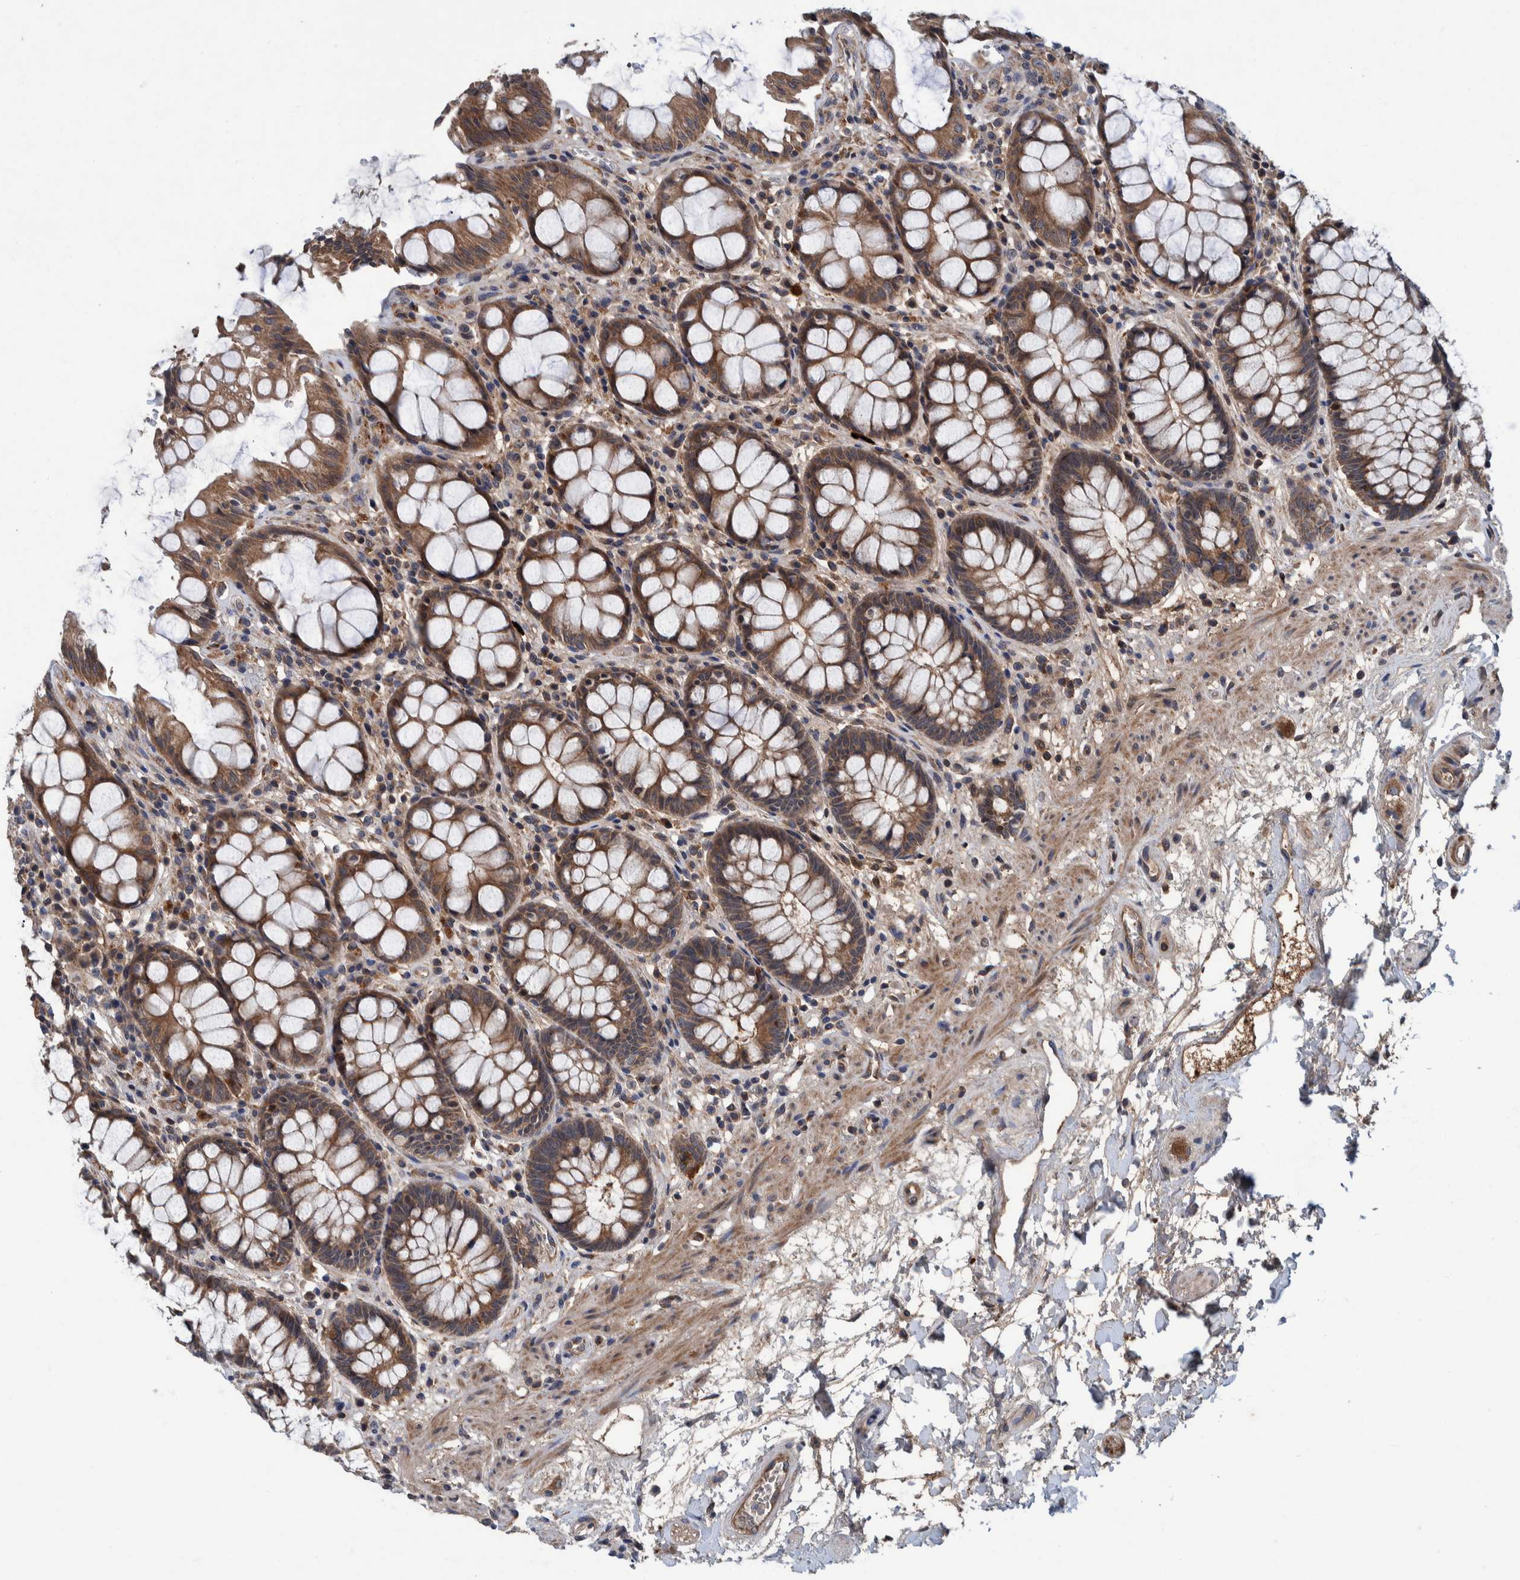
{"staining": {"intensity": "moderate", "quantity": ">75%", "location": "cytoplasmic/membranous"}, "tissue": "rectum", "cell_type": "Glandular cells", "image_type": "normal", "snomed": [{"axis": "morphology", "description": "Normal tissue, NOS"}, {"axis": "topography", "description": "Rectum"}], "caption": "About >75% of glandular cells in normal rectum exhibit moderate cytoplasmic/membranous protein expression as visualized by brown immunohistochemical staining.", "gene": "ITIH3", "patient": {"sex": "male", "age": 64}}